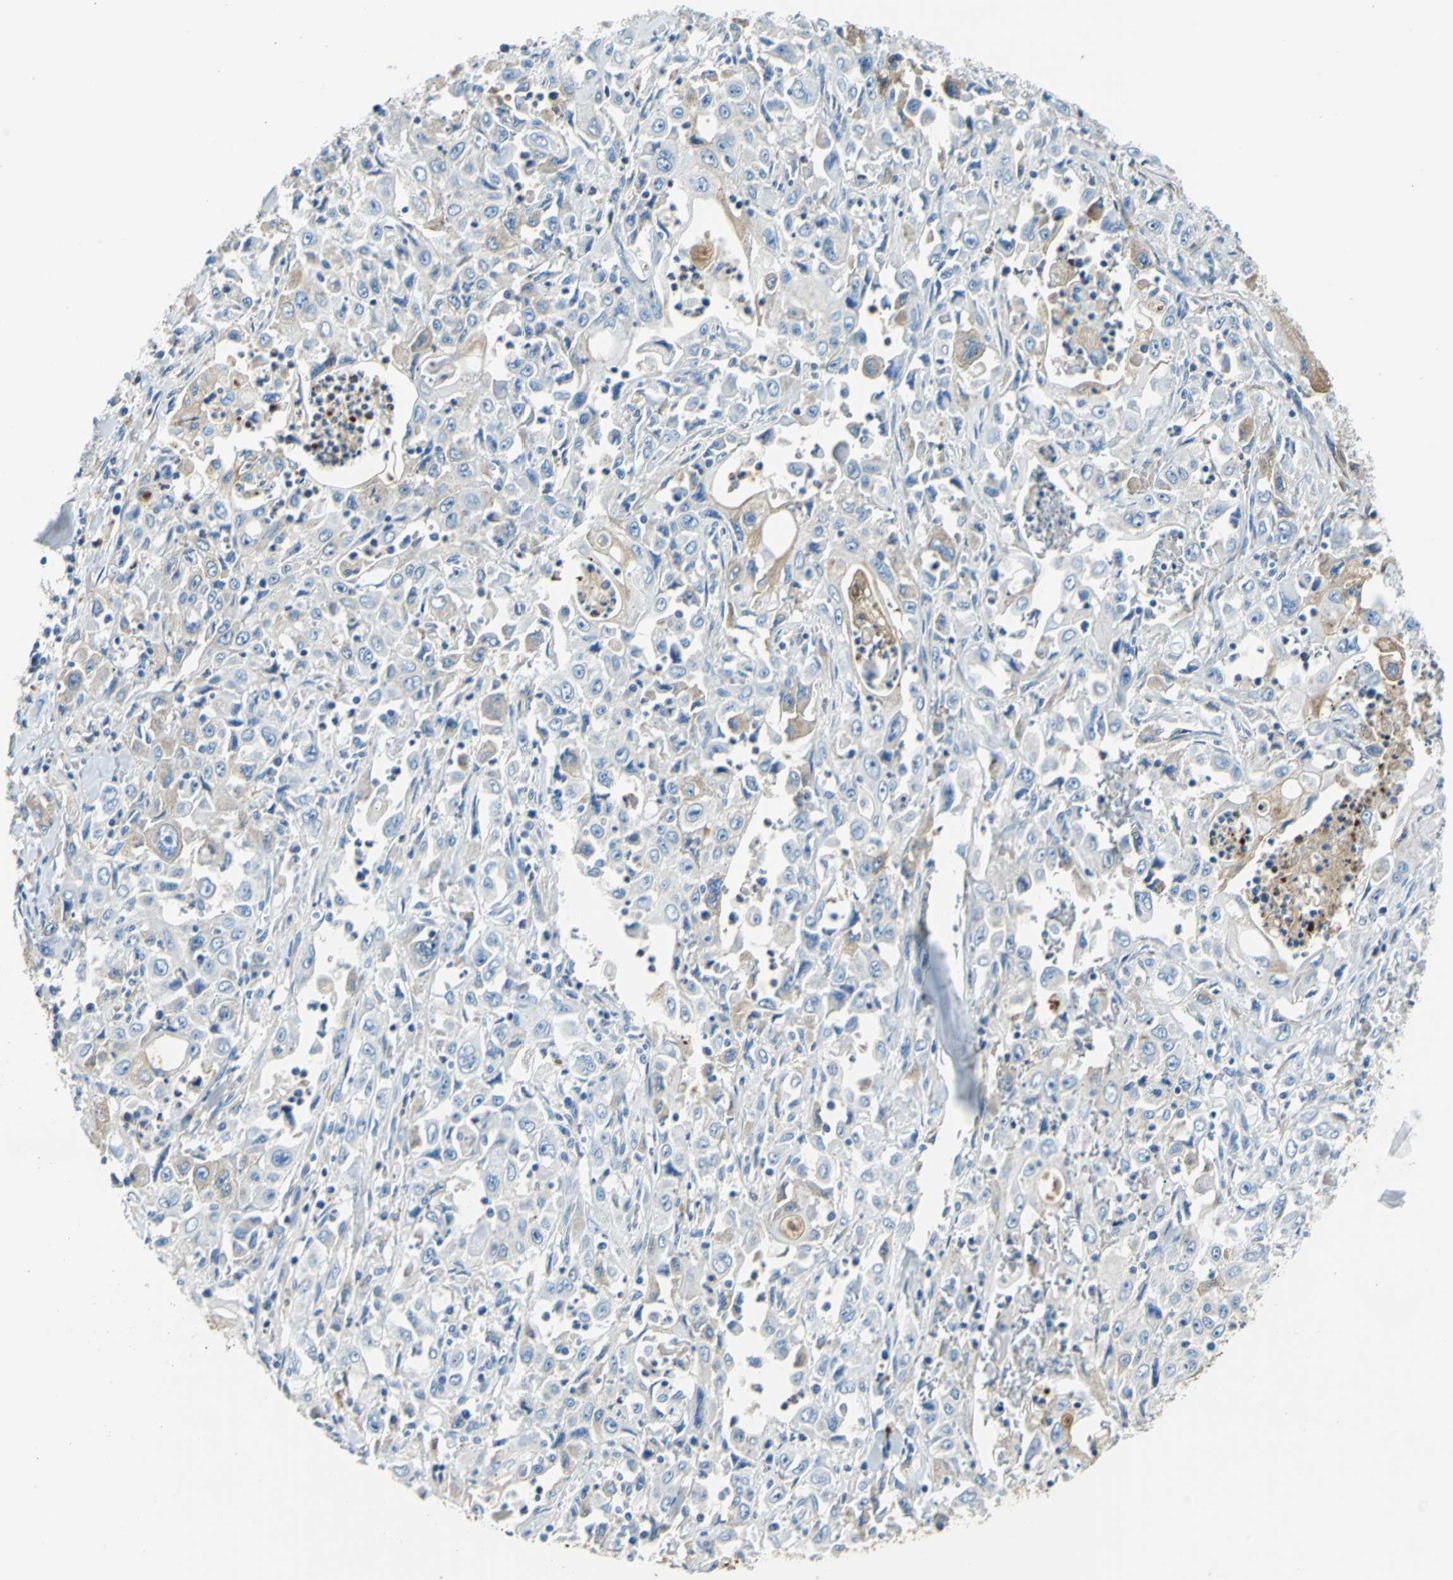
{"staining": {"intensity": "moderate", "quantity": "<25%", "location": "cytoplasmic/membranous"}, "tissue": "pancreatic cancer", "cell_type": "Tumor cells", "image_type": "cancer", "snomed": [{"axis": "morphology", "description": "Adenocarcinoma, NOS"}, {"axis": "topography", "description": "Pancreas"}], "caption": "Brown immunohistochemical staining in human adenocarcinoma (pancreatic) shows moderate cytoplasmic/membranous expression in approximately <25% of tumor cells.", "gene": "ALB", "patient": {"sex": "male", "age": 70}}